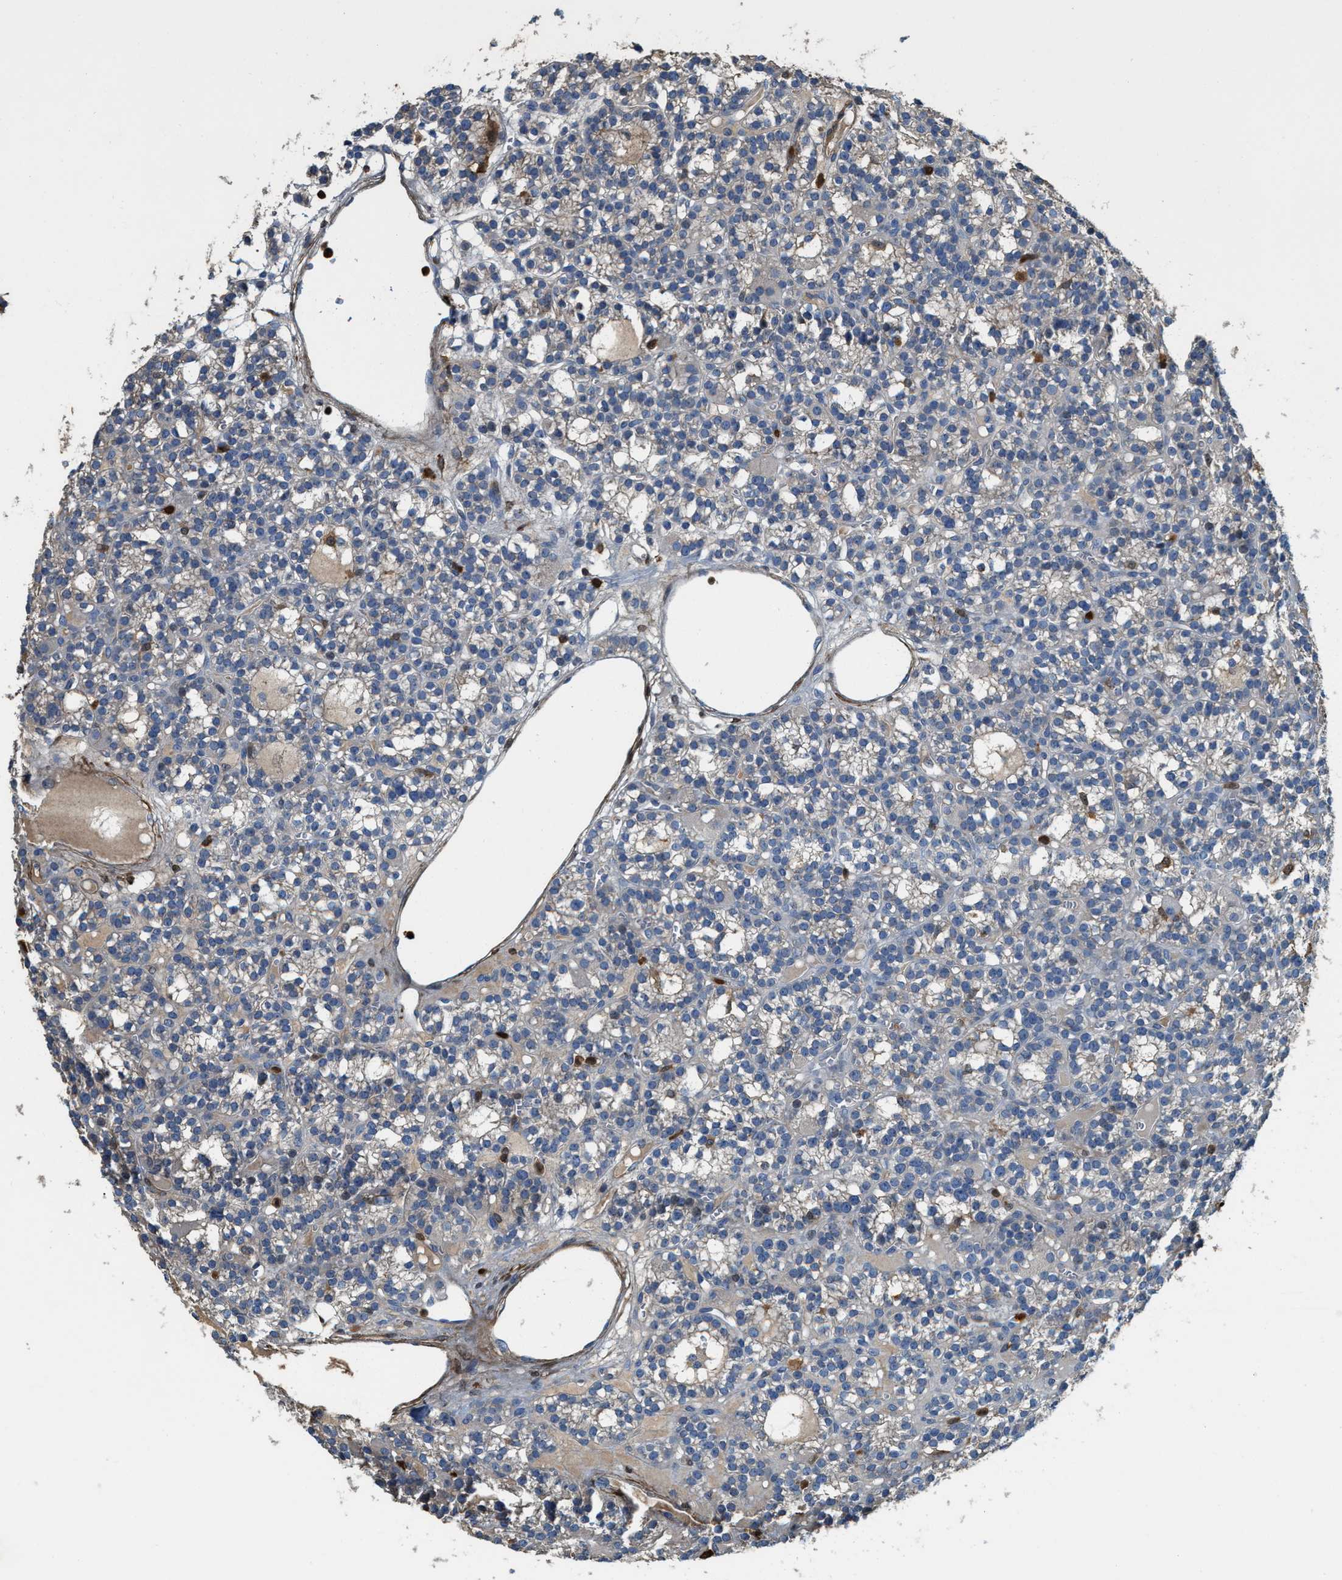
{"staining": {"intensity": "negative", "quantity": "none", "location": "none"}, "tissue": "parathyroid gland", "cell_type": "Glandular cells", "image_type": "normal", "snomed": [{"axis": "morphology", "description": "Normal tissue, NOS"}, {"axis": "morphology", "description": "Adenoma, NOS"}, {"axis": "topography", "description": "Parathyroid gland"}], "caption": "A high-resolution histopathology image shows immunohistochemistry staining of unremarkable parathyroid gland, which shows no significant positivity in glandular cells.", "gene": "SERPINB5", "patient": {"sex": "female", "age": 58}}